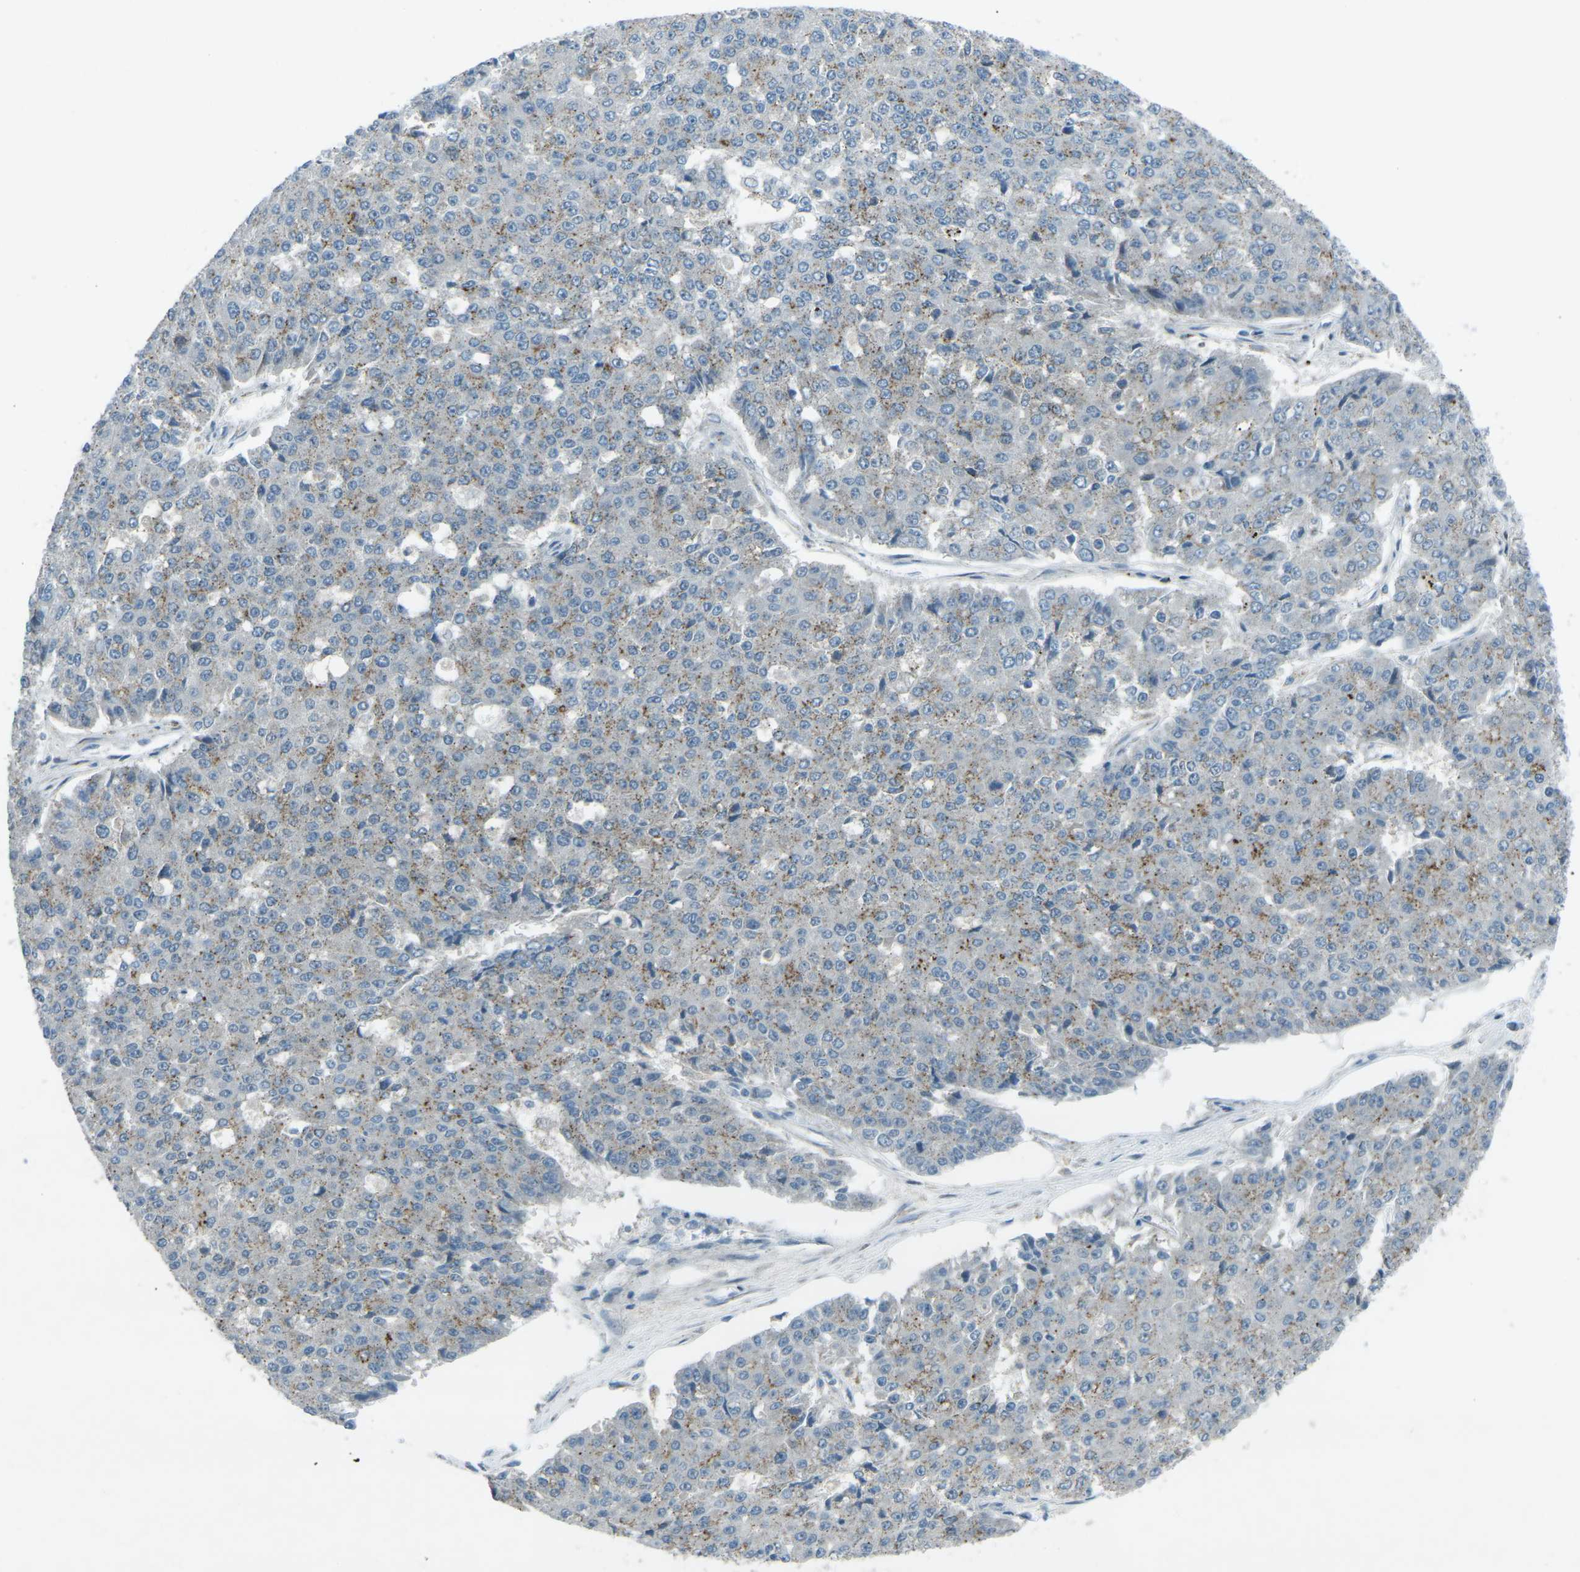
{"staining": {"intensity": "moderate", "quantity": "25%-75%", "location": "cytoplasmic/membranous"}, "tissue": "pancreatic cancer", "cell_type": "Tumor cells", "image_type": "cancer", "snomed": [{"axis": "morphology", "description": "Adenocarcinoma, NOS"}, {"axis": "topography", "description": "Pancreas"}], "caption": "This is an image of immunohistochemistry staining of pancreatic adenocarcinoma, which shows moderate expression in the cytoplasmic/membranous of tumor cells.", "gene": "PRKCA", "patient": {"sex": "male", "age": 50}}